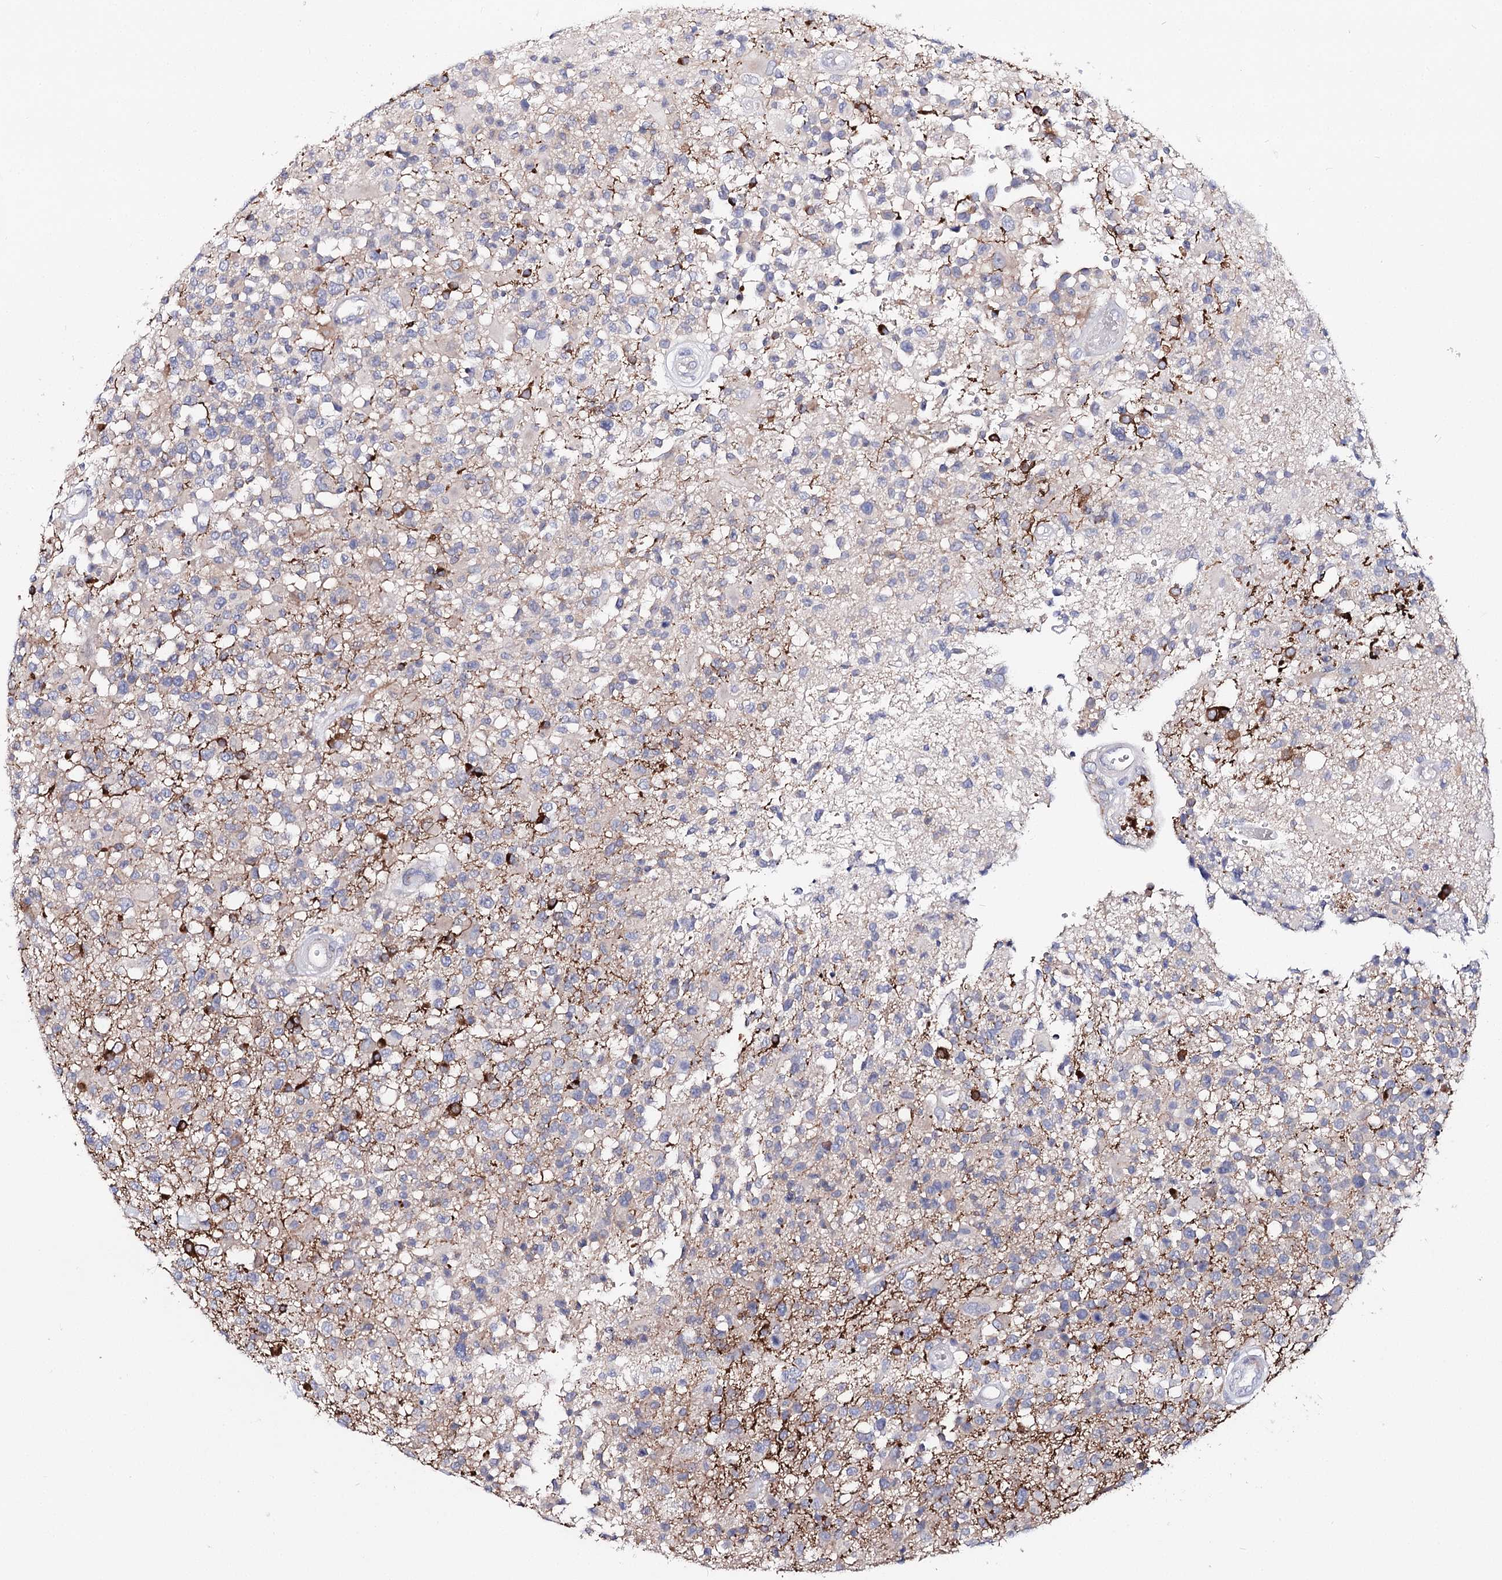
{"staining": {"intensity": "negative", "quantity": "none", "location": "none"}, "tissue": "glioma", "cell_type": "Tumor cells", "image_type": "cancer", "snomed": [{"axis": "morphology", "description": "Glioma, malignant, High grade"}, {"axis": "morphology", "description": "Glioblastoma, NOS"}, {"axis": "topography", "description": "Brain"}], "caption": "DAB immunohistochemical staining of human glioblastoma exhibits no significant positivity in tumor cells.", "gene": "TEX12", "patient": {"sex": "male", "age": 60}}